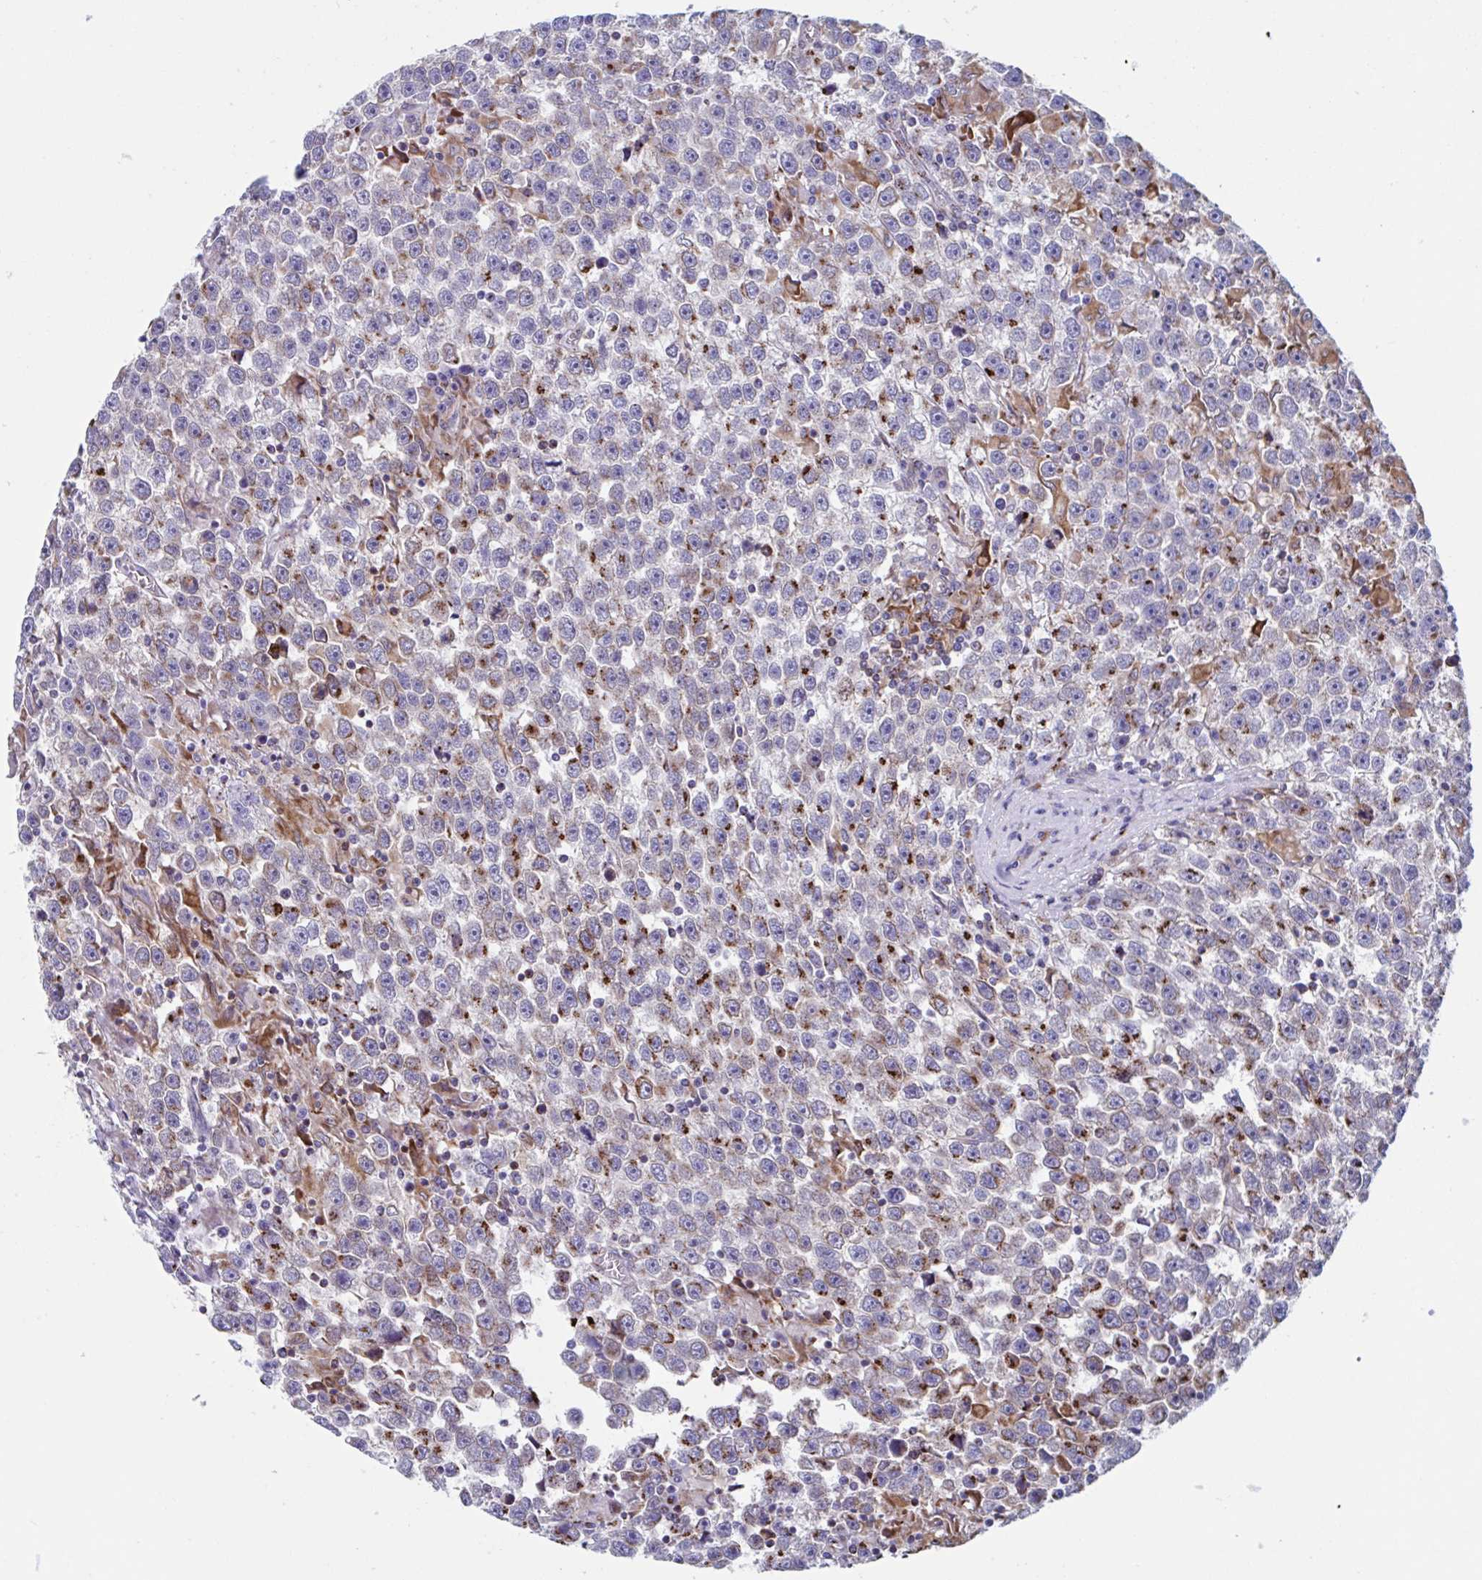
{"staining": {"intensity": "strong", "quantity": "25%-75%", "location": "cytoplasmic/membranous"}, "tissue": "testis cancer", "cell_type": "Tumor cells", "image_type": "cancer", "snomed": [{"axis": "morphology", "description": "Seminoma, NOS"}, {"axis": "topography", "description": "Testis"}], "caption": "Immunohistochemistry (IHC) photomicrograph of testis cancer (seminoma) stained for a protein (brown), which displays high levels of strong cytoplasmic/membranous positivity in approximately 25%-75% of tumor cells.", "gene": "RFK", "patient": {"sex": "male", "age": 31}}